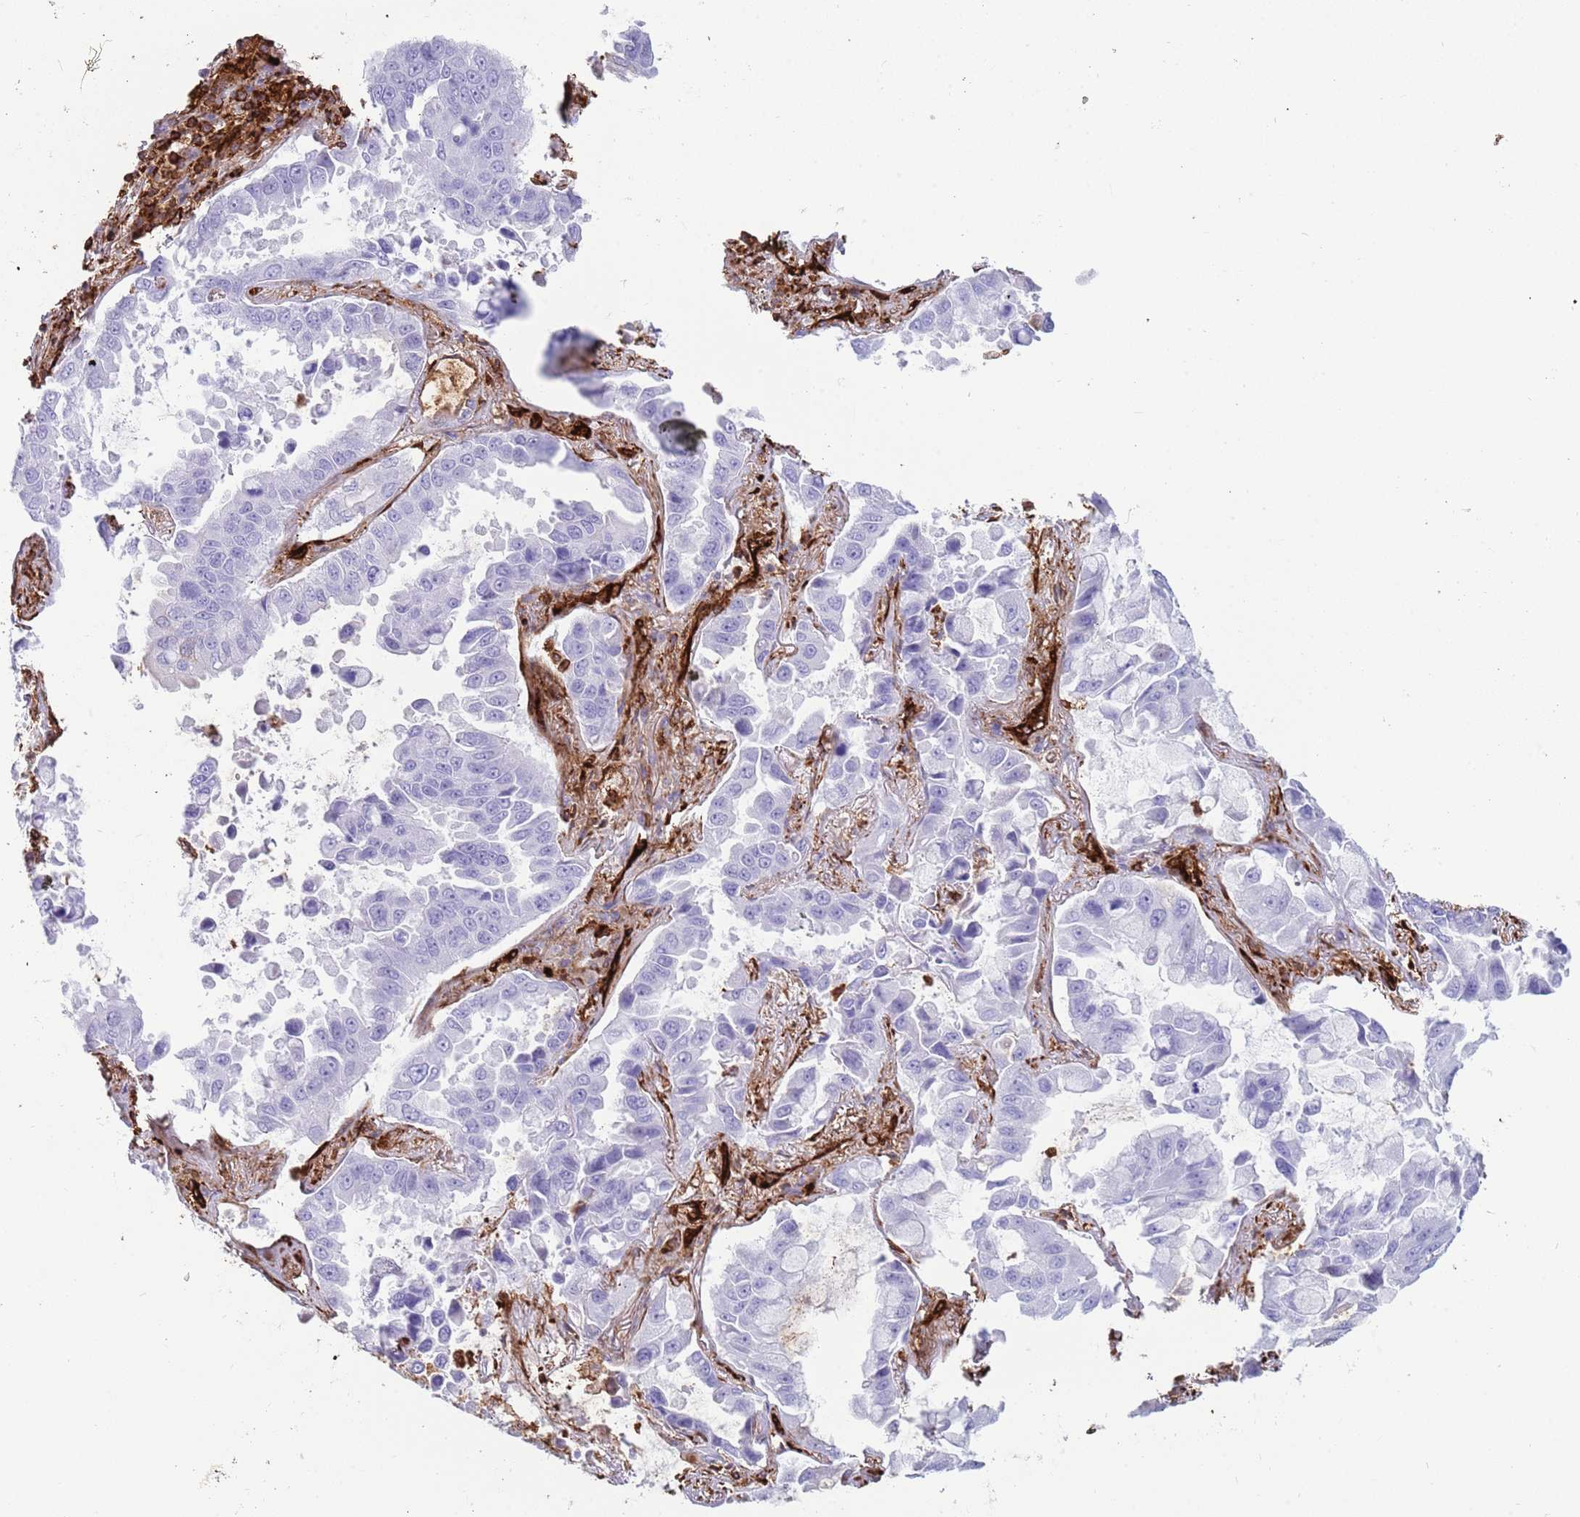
{"staining": {"intensity": "negative", "quantity": "none", "location": "none"}, "tissue": "lung cancer", "cell_type": "Tumor cells", "image_type": "cancer", "snomed": [{"axis": "morphology", "description": "Adenocarcinoma, NOS"}, {"axis": "topography", "description": "Lung"}], "caption": "Tumor cells are negative for brown protein staining in lung cancer.", "gene": "KBTBD7", "patient": {"sex": "male", "age": 64}}